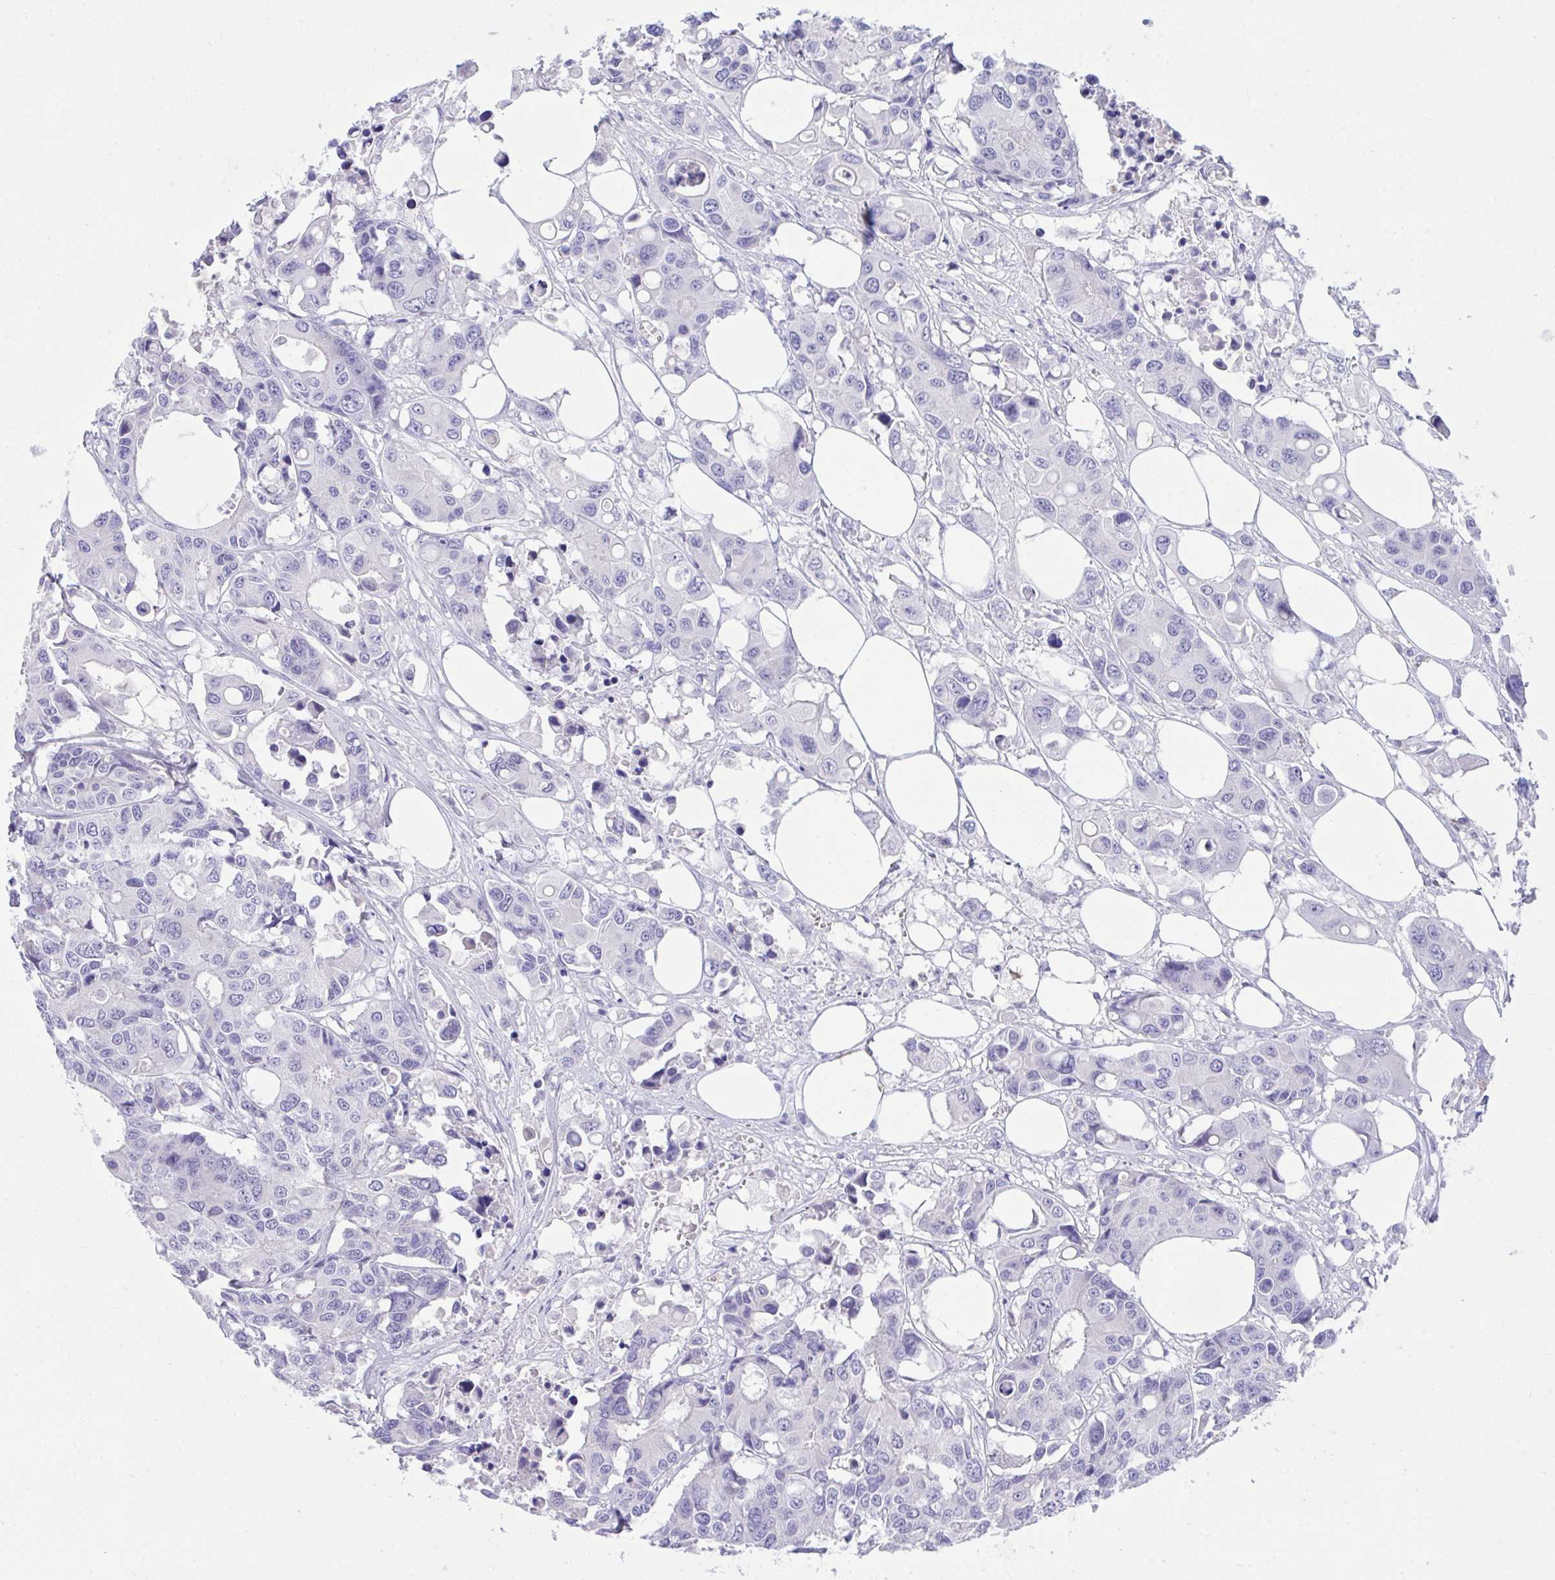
{"staining": {"intensity": "negative", "quantity": "none", "location": "none"}, "tissue": "colorectal cancer", "cell_type": "Tumor cells", "image_type": "cancer", "snomed": [{"axis": "morphology", "description": "Adenocarcinoma, NOS"}, {"axis": "topography", "description": "Colon"}], "caption": "Immunohistochemical staining of adenocarcinoma (colorectal) reveals no significant staining in tumor cells.", "gene": "PLEKHH1", "patient": {"sex": "male", "age": 77}}